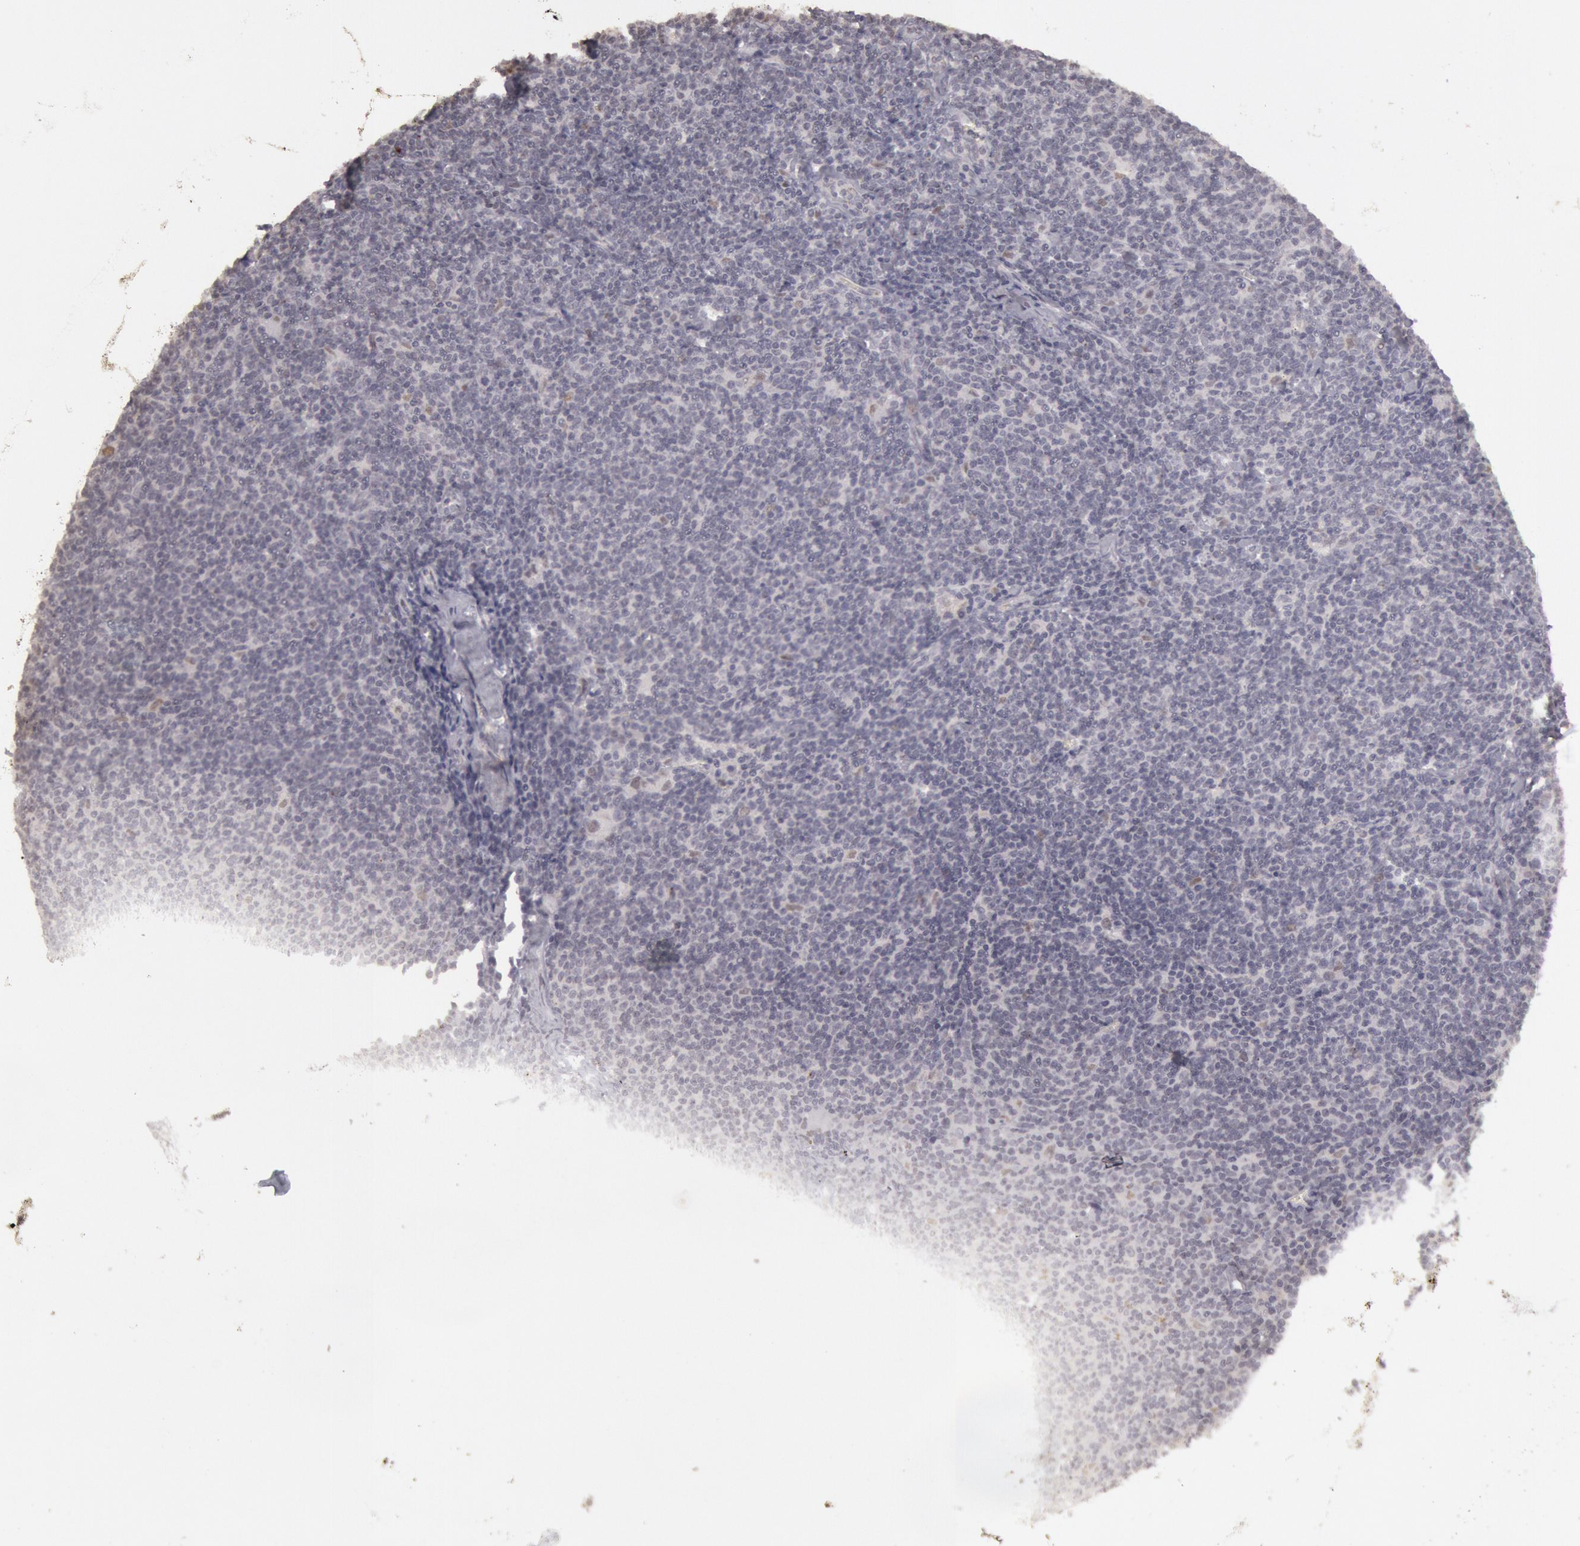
{"staining": {"intensity": "negative", "quantity": "none", "location": "none"}, "tissue": "lymphoma", "cell_type": "Tumor cells", "image_type": "cancer", "snomed": [{"axis": "morphology", "description": "Malignant lymphoma, non-Hodgkin's type, Low grade"}, {"axis": "topography", "description": "Lymph node"}], "caption": "Tumor cells show no significant protein positivity in lymphoma.", "gene": "RIMBP3C", "patient": {"sex": "male", "age": 65}}